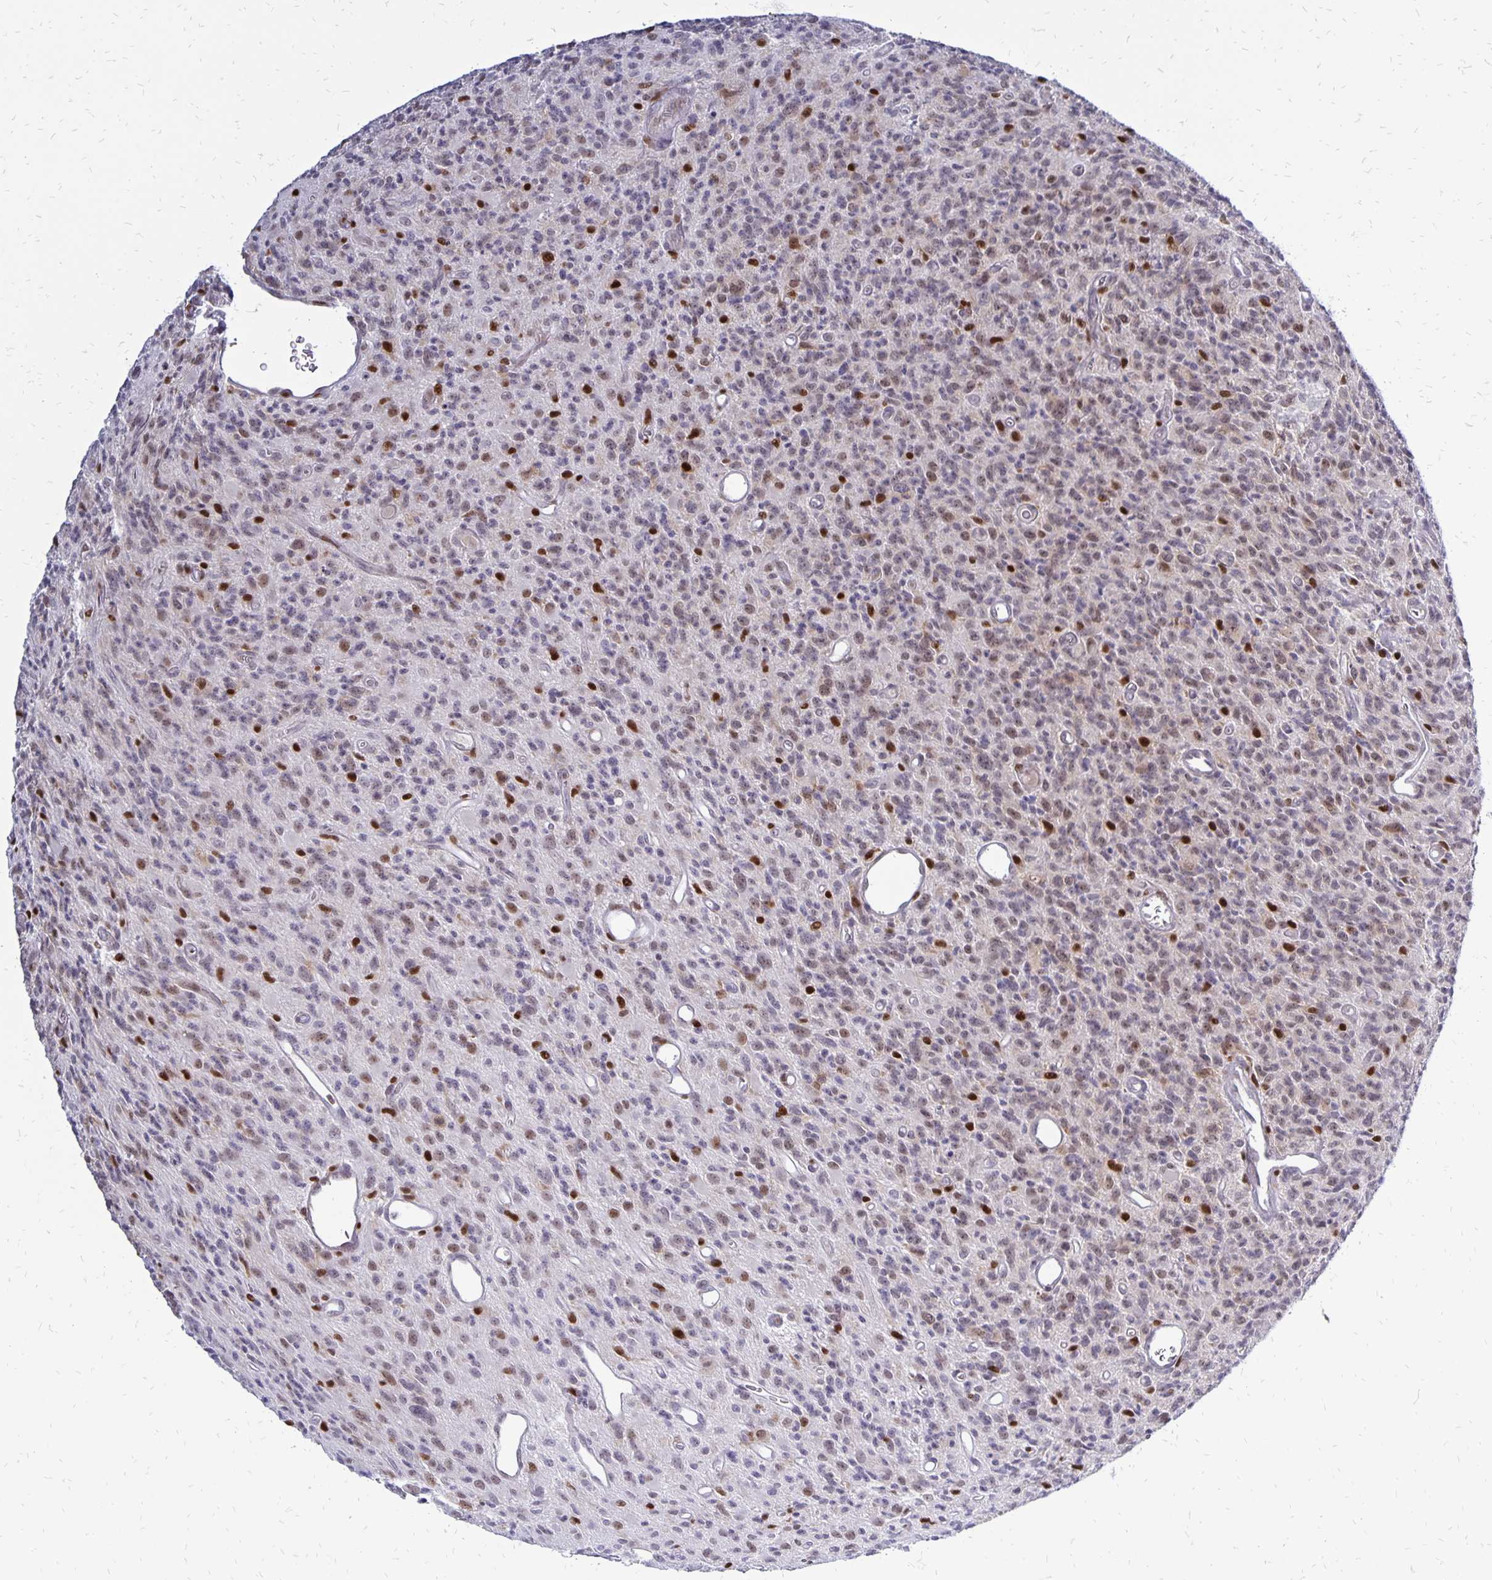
{"staining": {"intensity": "weak", "quantity": "<25%", "location": "nuclear"}, "tissue": "glioma", "cell_type": "Tumor cells", "image_type": "cancer", "snomed": [{"axis": "morphology", "description": "Glioma, malignant, High grade"}, {"axis": "topography", "description": "Brain"}], "caption": "This is a photomicrograph of immunohistochemistry (IHC) staining of glioma, which shows no staining in tumor cells.", "gene": "DCK", "patient": {"sex": "male", "age": 76}}